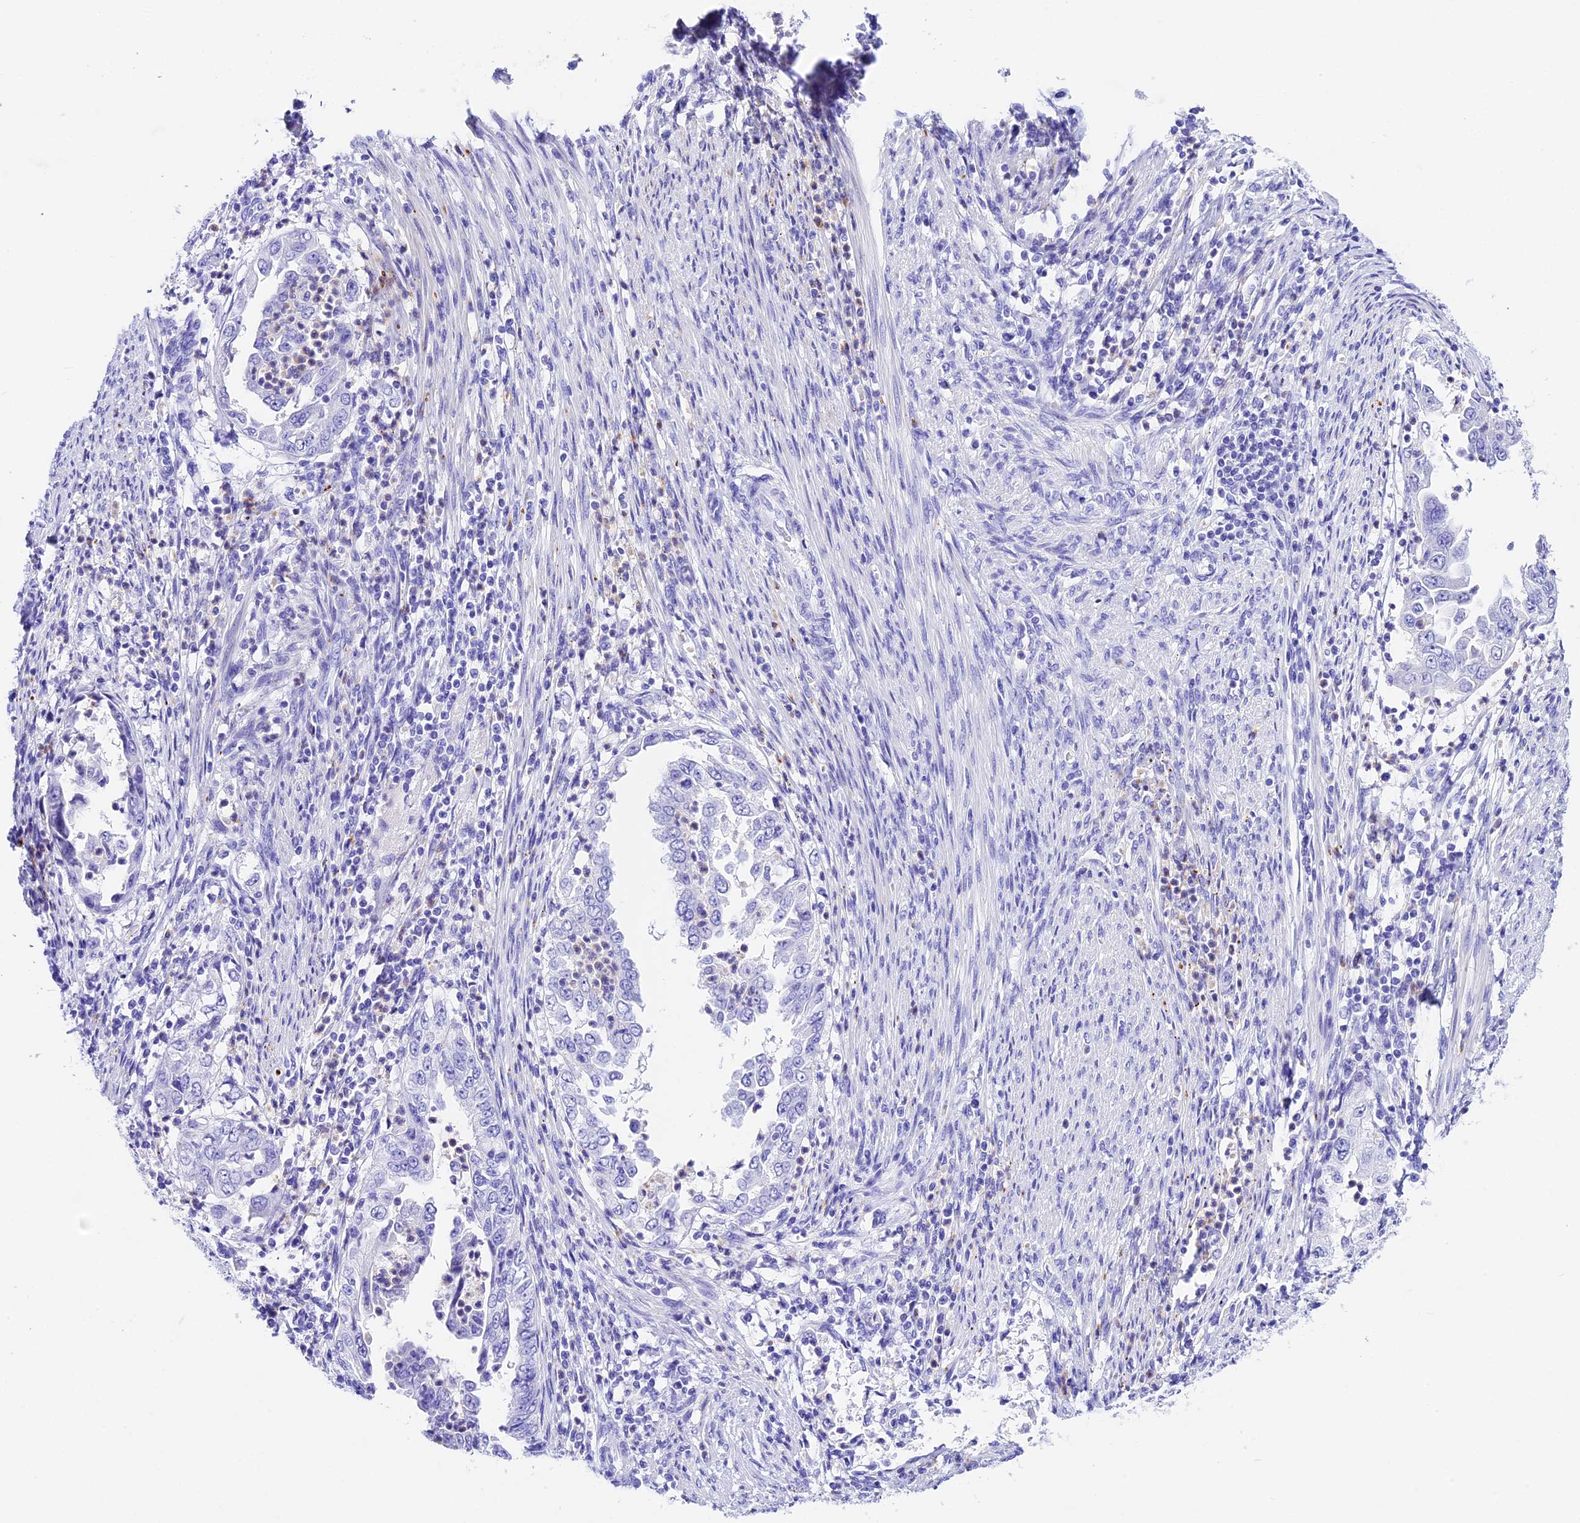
{"staining": {"intensity": "negative", "quantity": "none", "location": "none"}, "tissue": "endometrial cancer", "cell_type": "Tumor cells", "image_type": "cancer", "snomed": [{"axis": "morphology", "description": "Adenocarcinoma, NOS"}, {"axis": "topography", "description": "Endometrium"}], "caption": "Tumor cells show no significant protein staining in endometrial adenocarcinoma. (DAB immunohistochemistry (IHC), high magnification).", "gene": "PSG11", "patient": {"sex": "female", "age": 85}}